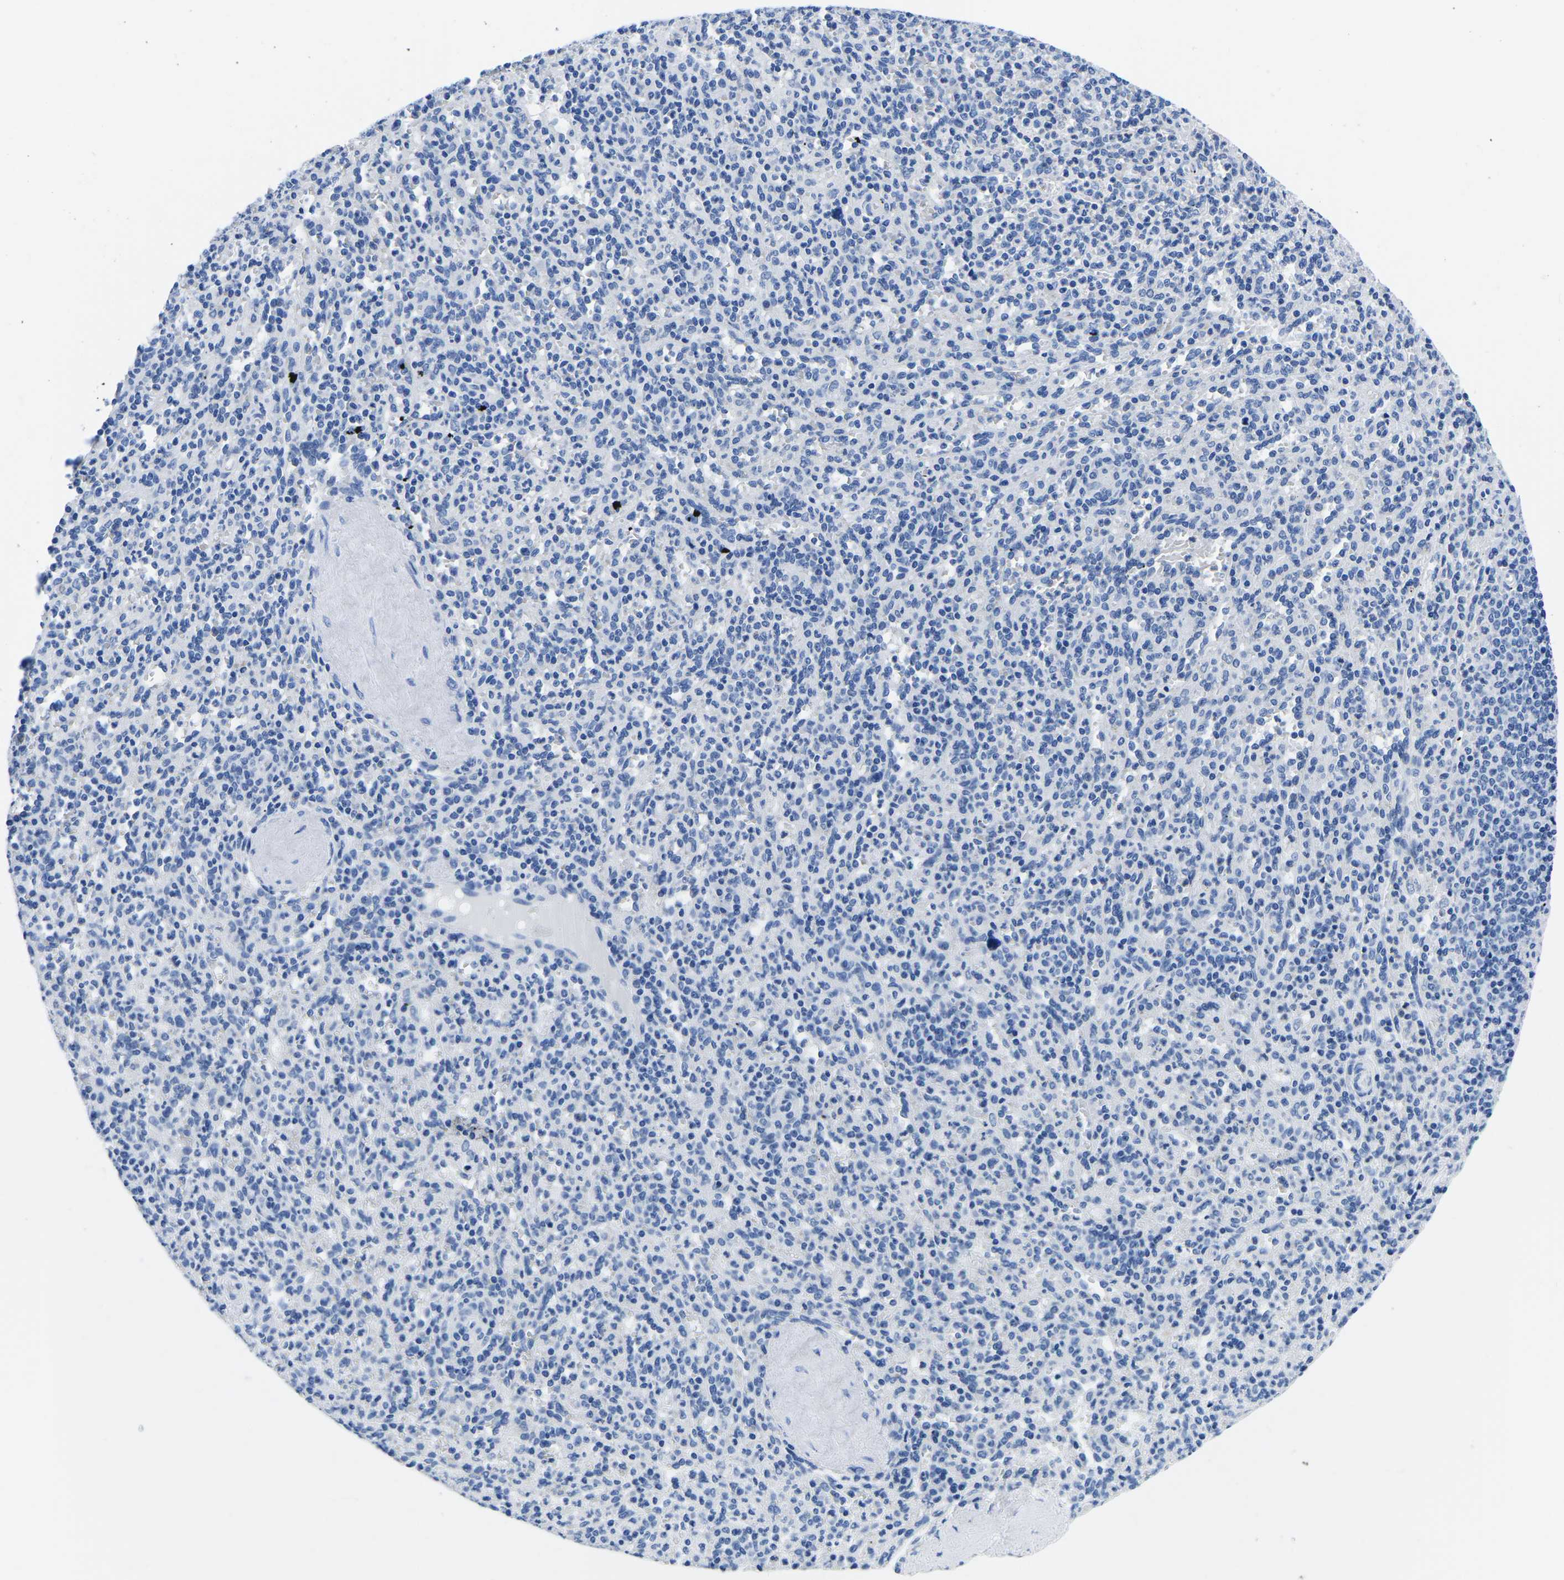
{"staining": {"intensity": "negative", "quantity": "none", "location": "none"}, "tissue": "spleen", "cell_type": "Cells in red pulp", "image_type": "normal", "snomed": [{"axis": "morphology", "description": "Normal tissue, NOS"}, {"axis": "topography", "description": "Spleen"}], "caption": "IHC of unremarkable human spleen demonstrates no expression in cells in red pulp.", "gene": "CYP1A2", "patient": {"sex": "male", "age": 36}}